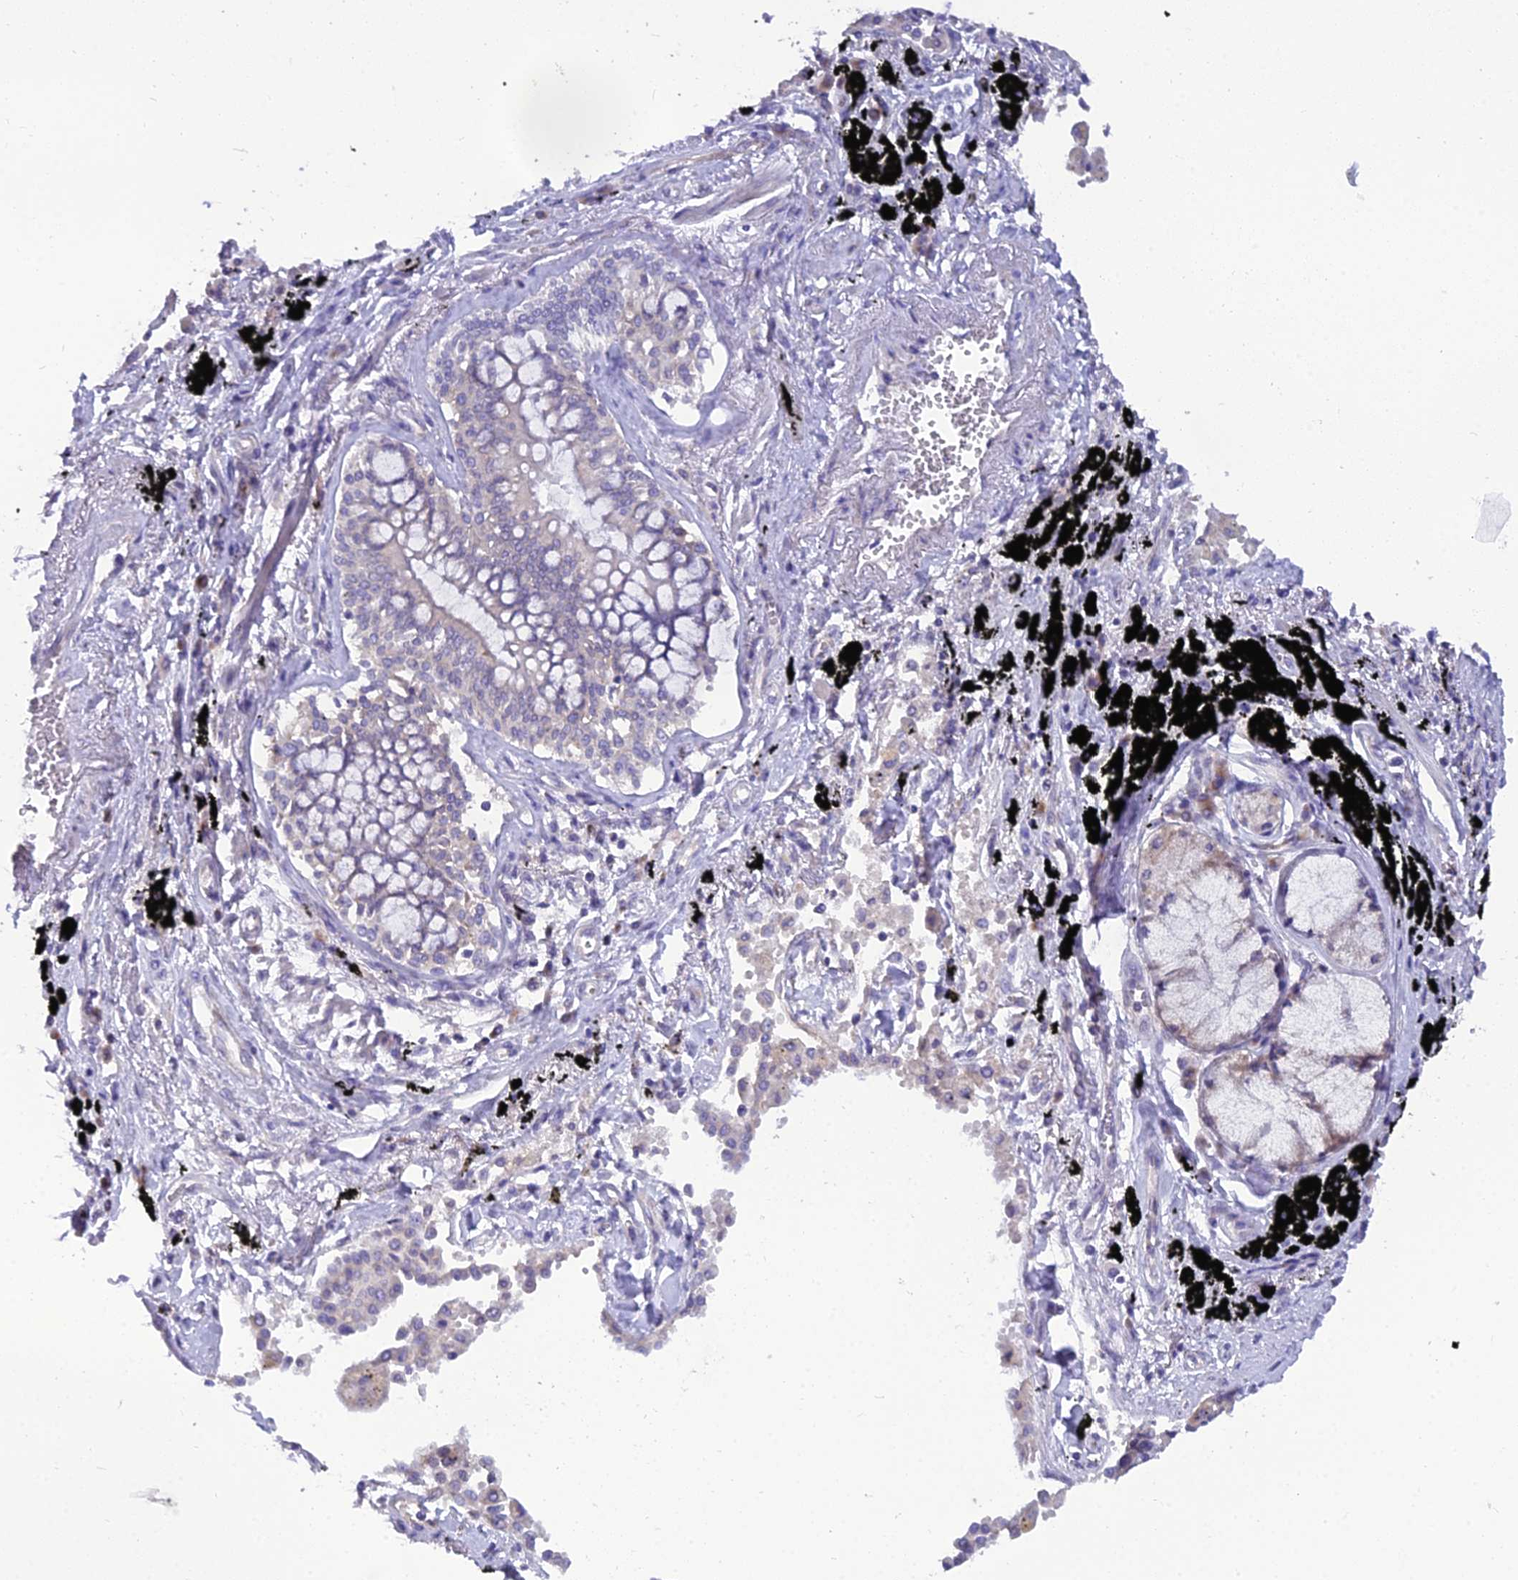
{"staining": {"intensity": "negative", "quantity": "none", "location": "none"}, "tissue": "lung cancer", "cell_type": "Tumor cells", "image_type": "cancer", "snomed": [{"axis": "morphology", "description": "Adenocarcinoma, NOS"}, {"axis": "topography", "description": "Lung"}], "caption": "Immunohistochemistry (IHC) image of adenocarcinoma (lung) stained for a protein (brown), which demonstrates no staining in tumor cells.", "gene": "GOLPH3", "patient": {"sex": "male", "age": 67}}